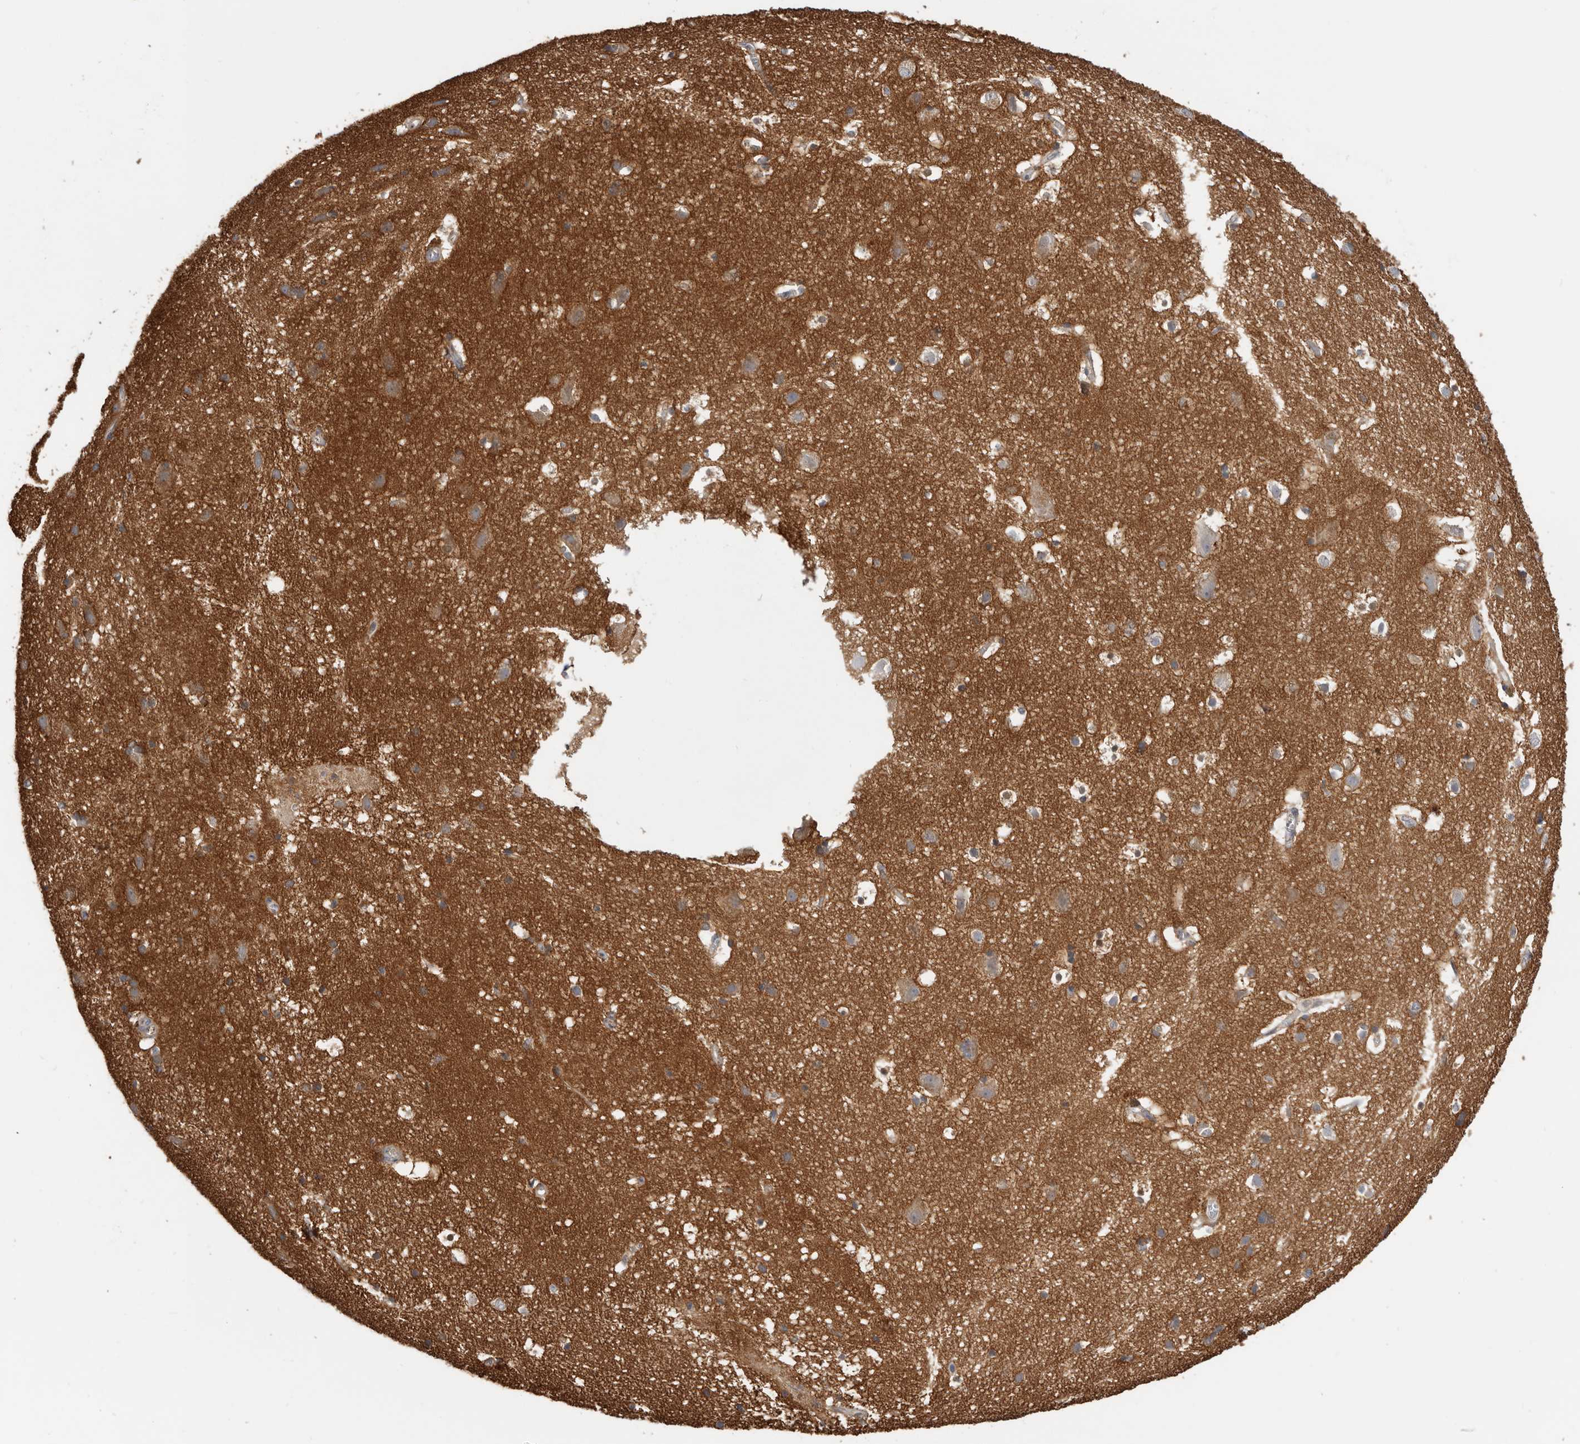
{"staining": {"intensity": "negative", "quantity": "none", "location": "none"}, "tissue": "cerebral cortex", "cell_type": "Endothelial cells", "image_type": "normal", "snomed": [{"axis": "morphology", "description": "Normal tissue, NOS"}, {"axis": "topography", "description": "Cerebral cortex"}], "caption": "An image of cerebral cortex stained for a protein exhibits no brown staining in endothelial cells.", "gene": "WDTC1", "patient": {"sex": "male", "age": 54}}